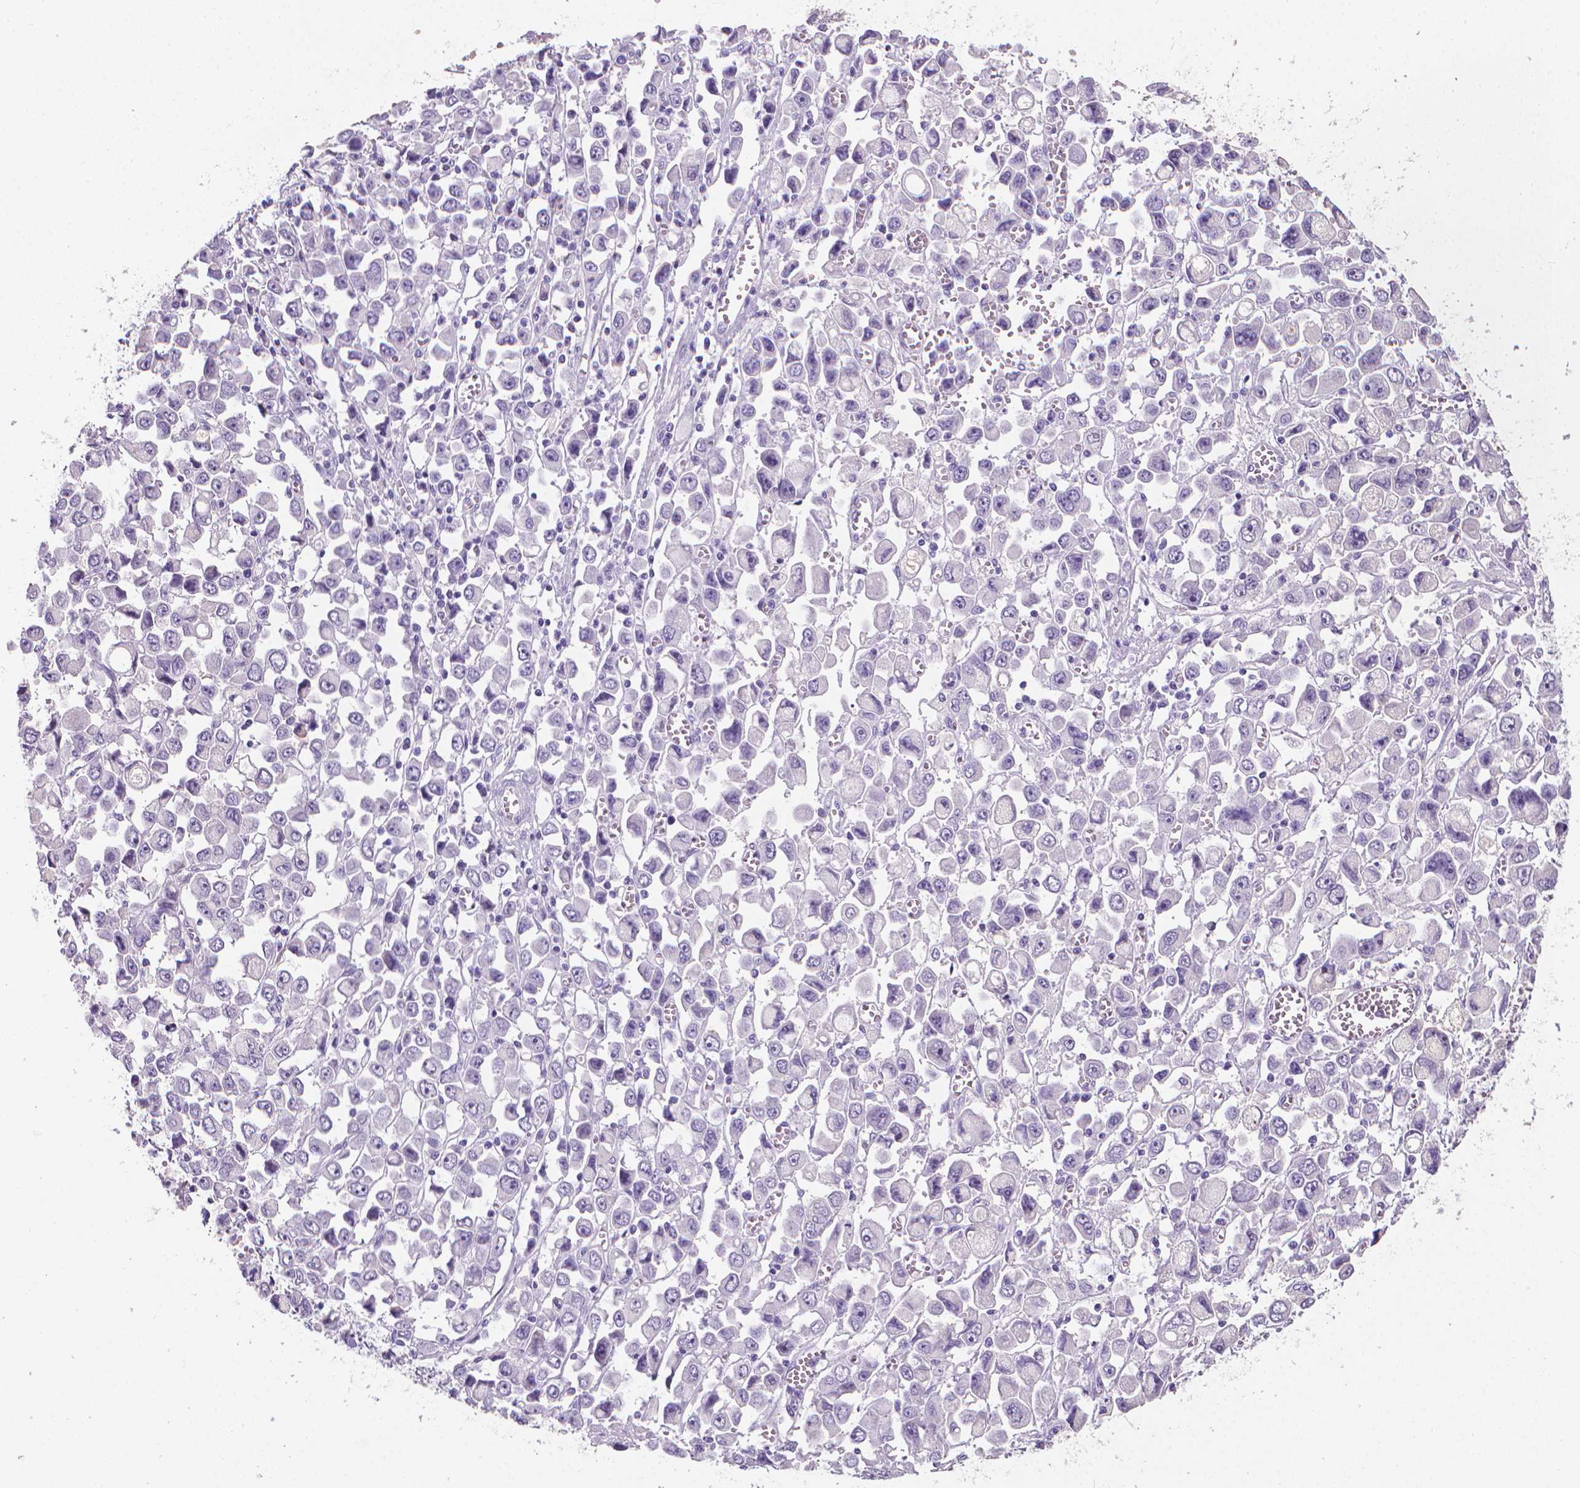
{"staining": {"intensity": "negative", "quantity": "none", "location": "none"}, "tissue": "stomach cancer", "cell_type": "Tumor cells", "image_type": "cancer", "snomed": [{"axis": "morphology", "description": "Adenocarcinoma, NOS"}, {"axis": "topography", "description": "Stomach, upper"}], "caption": "Immunohistochemistry micrograph of neoplastic tissue: stomach adenocarcinoma stained with DAB exhibits no significant protein staining in tumor cells.", "gene": "XPNPEP2", "patient": {"sex": "male", "age": 70}}